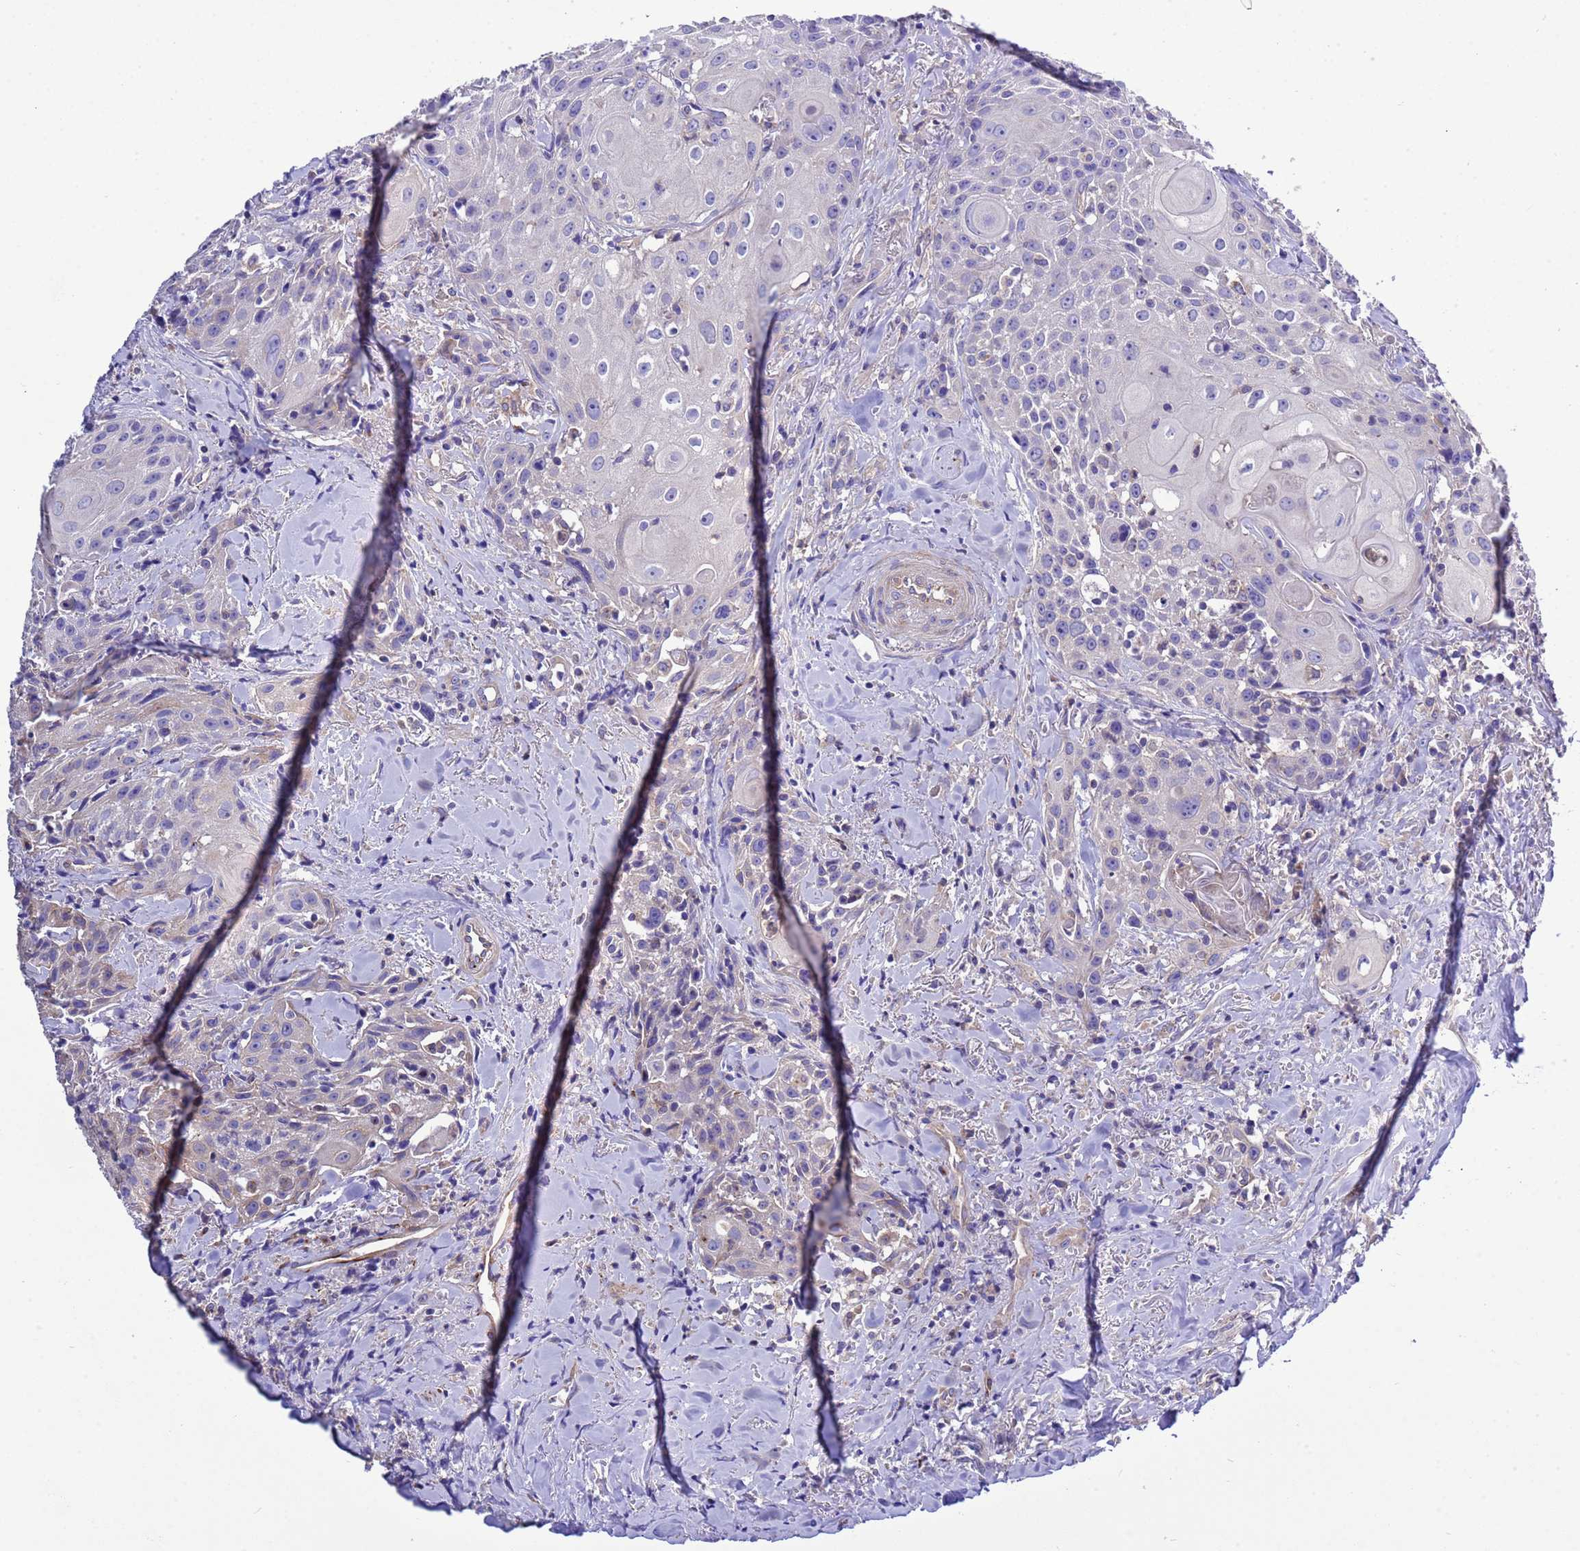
{"staining": {"intensity": "negative", "quantity": "none", "location": "none"}, "tissue": "head and neck cancer", "cell_type": "Tumor cells", "image_type": "cancer", "snomed": [{"axis": "morphology", "description": "Squamous cell carcinoma, NOS"}, {"axis": "topography", "description": "Oral tissue"}, {"axis": "topography", "description": "Head-Neck"}], "caption": "Image shows no significant protein staining in tumor cells of head and neck squamous cell carcinoma.", "gene": "KICS2", "patient": {"sex": "female", "age": 82}}